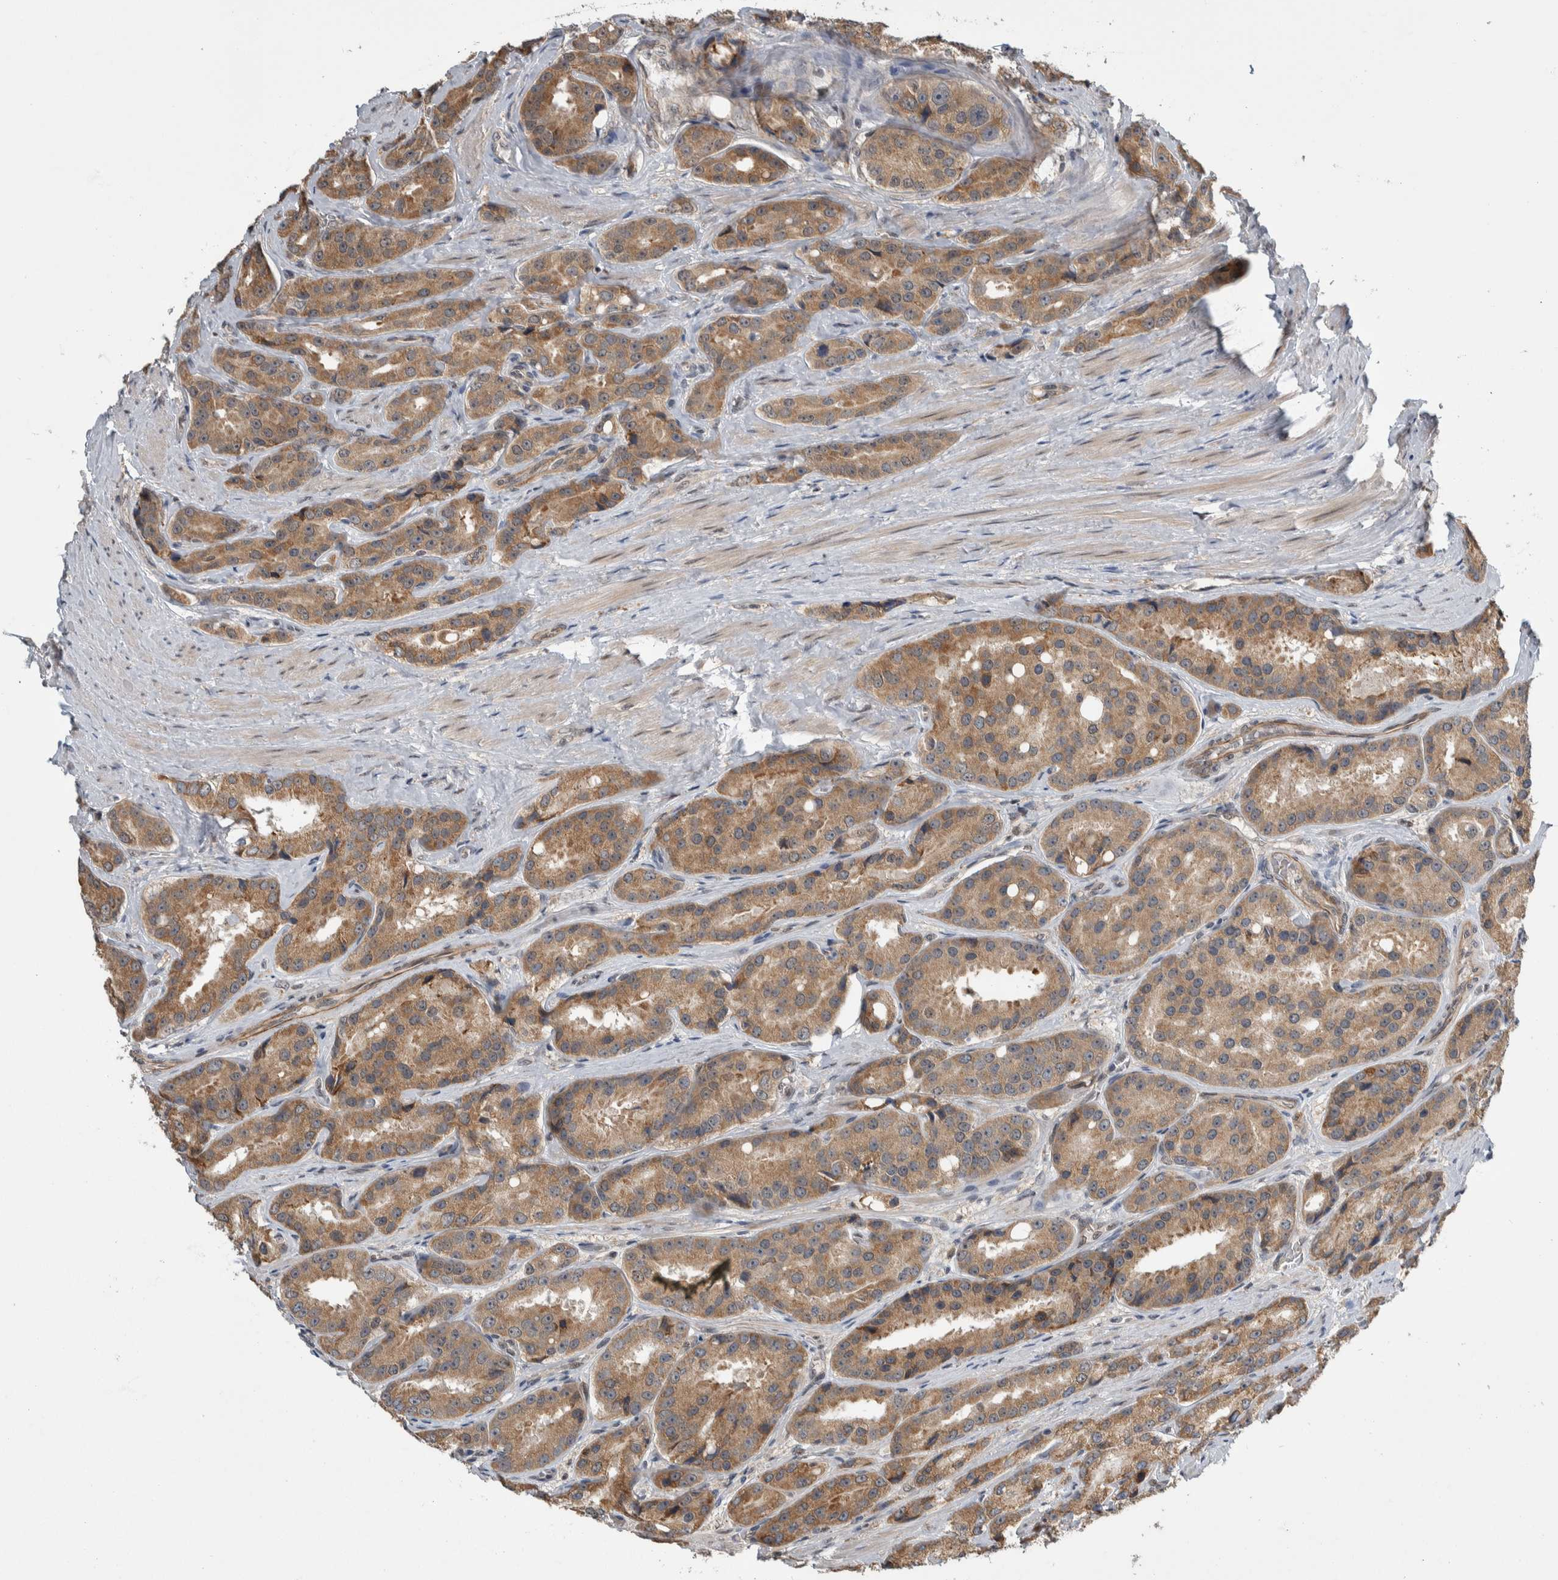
{"staining": {"intensity": "moderate", "quantity": ">75%", "location": "cytoplasmic/membranous"}, "tissue": "prostate cancer", "cell_type": "Tumor cells", "image_type": "cancer", "snomed": [{"axis": "morphology", "description": "Adenocarcinoma, High grade"}, {"axis": "topography", "description": "Prostate"}], "caption": "Tumor cells show medium levels of moderate cytoplasmic/membranous expression in approximately >75% of cells in prostate cancer. (Stains: DAB (3,3'-diaminobenzidine) in brown, nuclei in blue, Microscopy: brightfield microscopy at high magnification).", "gene": "PRDM4", "patient": {"sex": "male", "age": 60}}